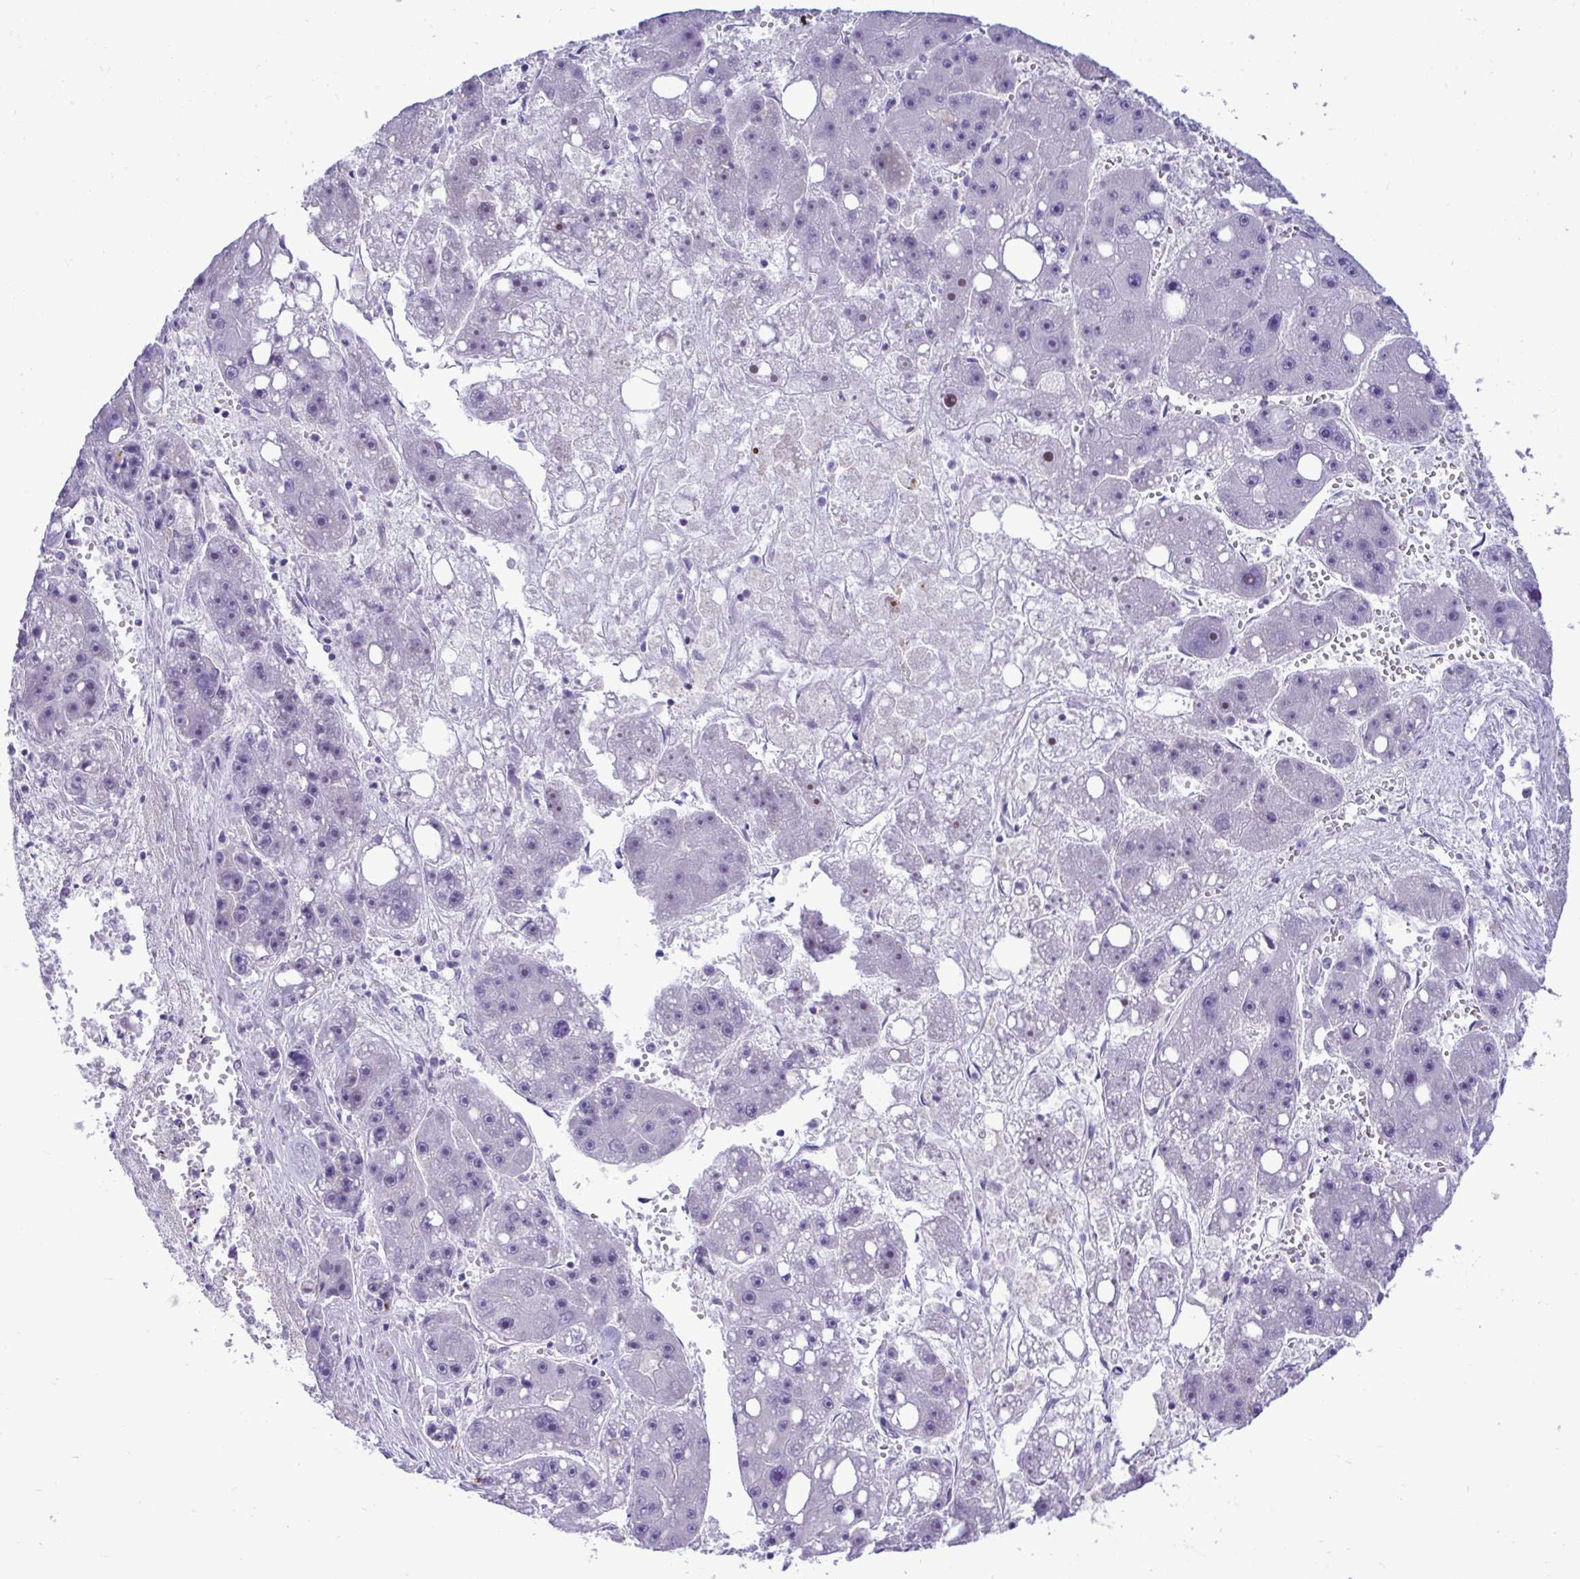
{"staining": {"intensity": "negative", "quantity": "none", "location": "none"}, "tissue": "liver cancer", "cell_type": "Tumor cells", "image_type": "cancer", "snomed": [{"axis": "morphology", "description": "Carcinoma, Hepatocellular, NOS"}, {"axis": "topography", "description": "Liver"}], "caption": "An image of hepatocellular carcinoma (liver) stained for a protein shows no brown staining in tumor cells.", "gene": "SPAG1", "patient": {"sex": "female", "age": 61}}